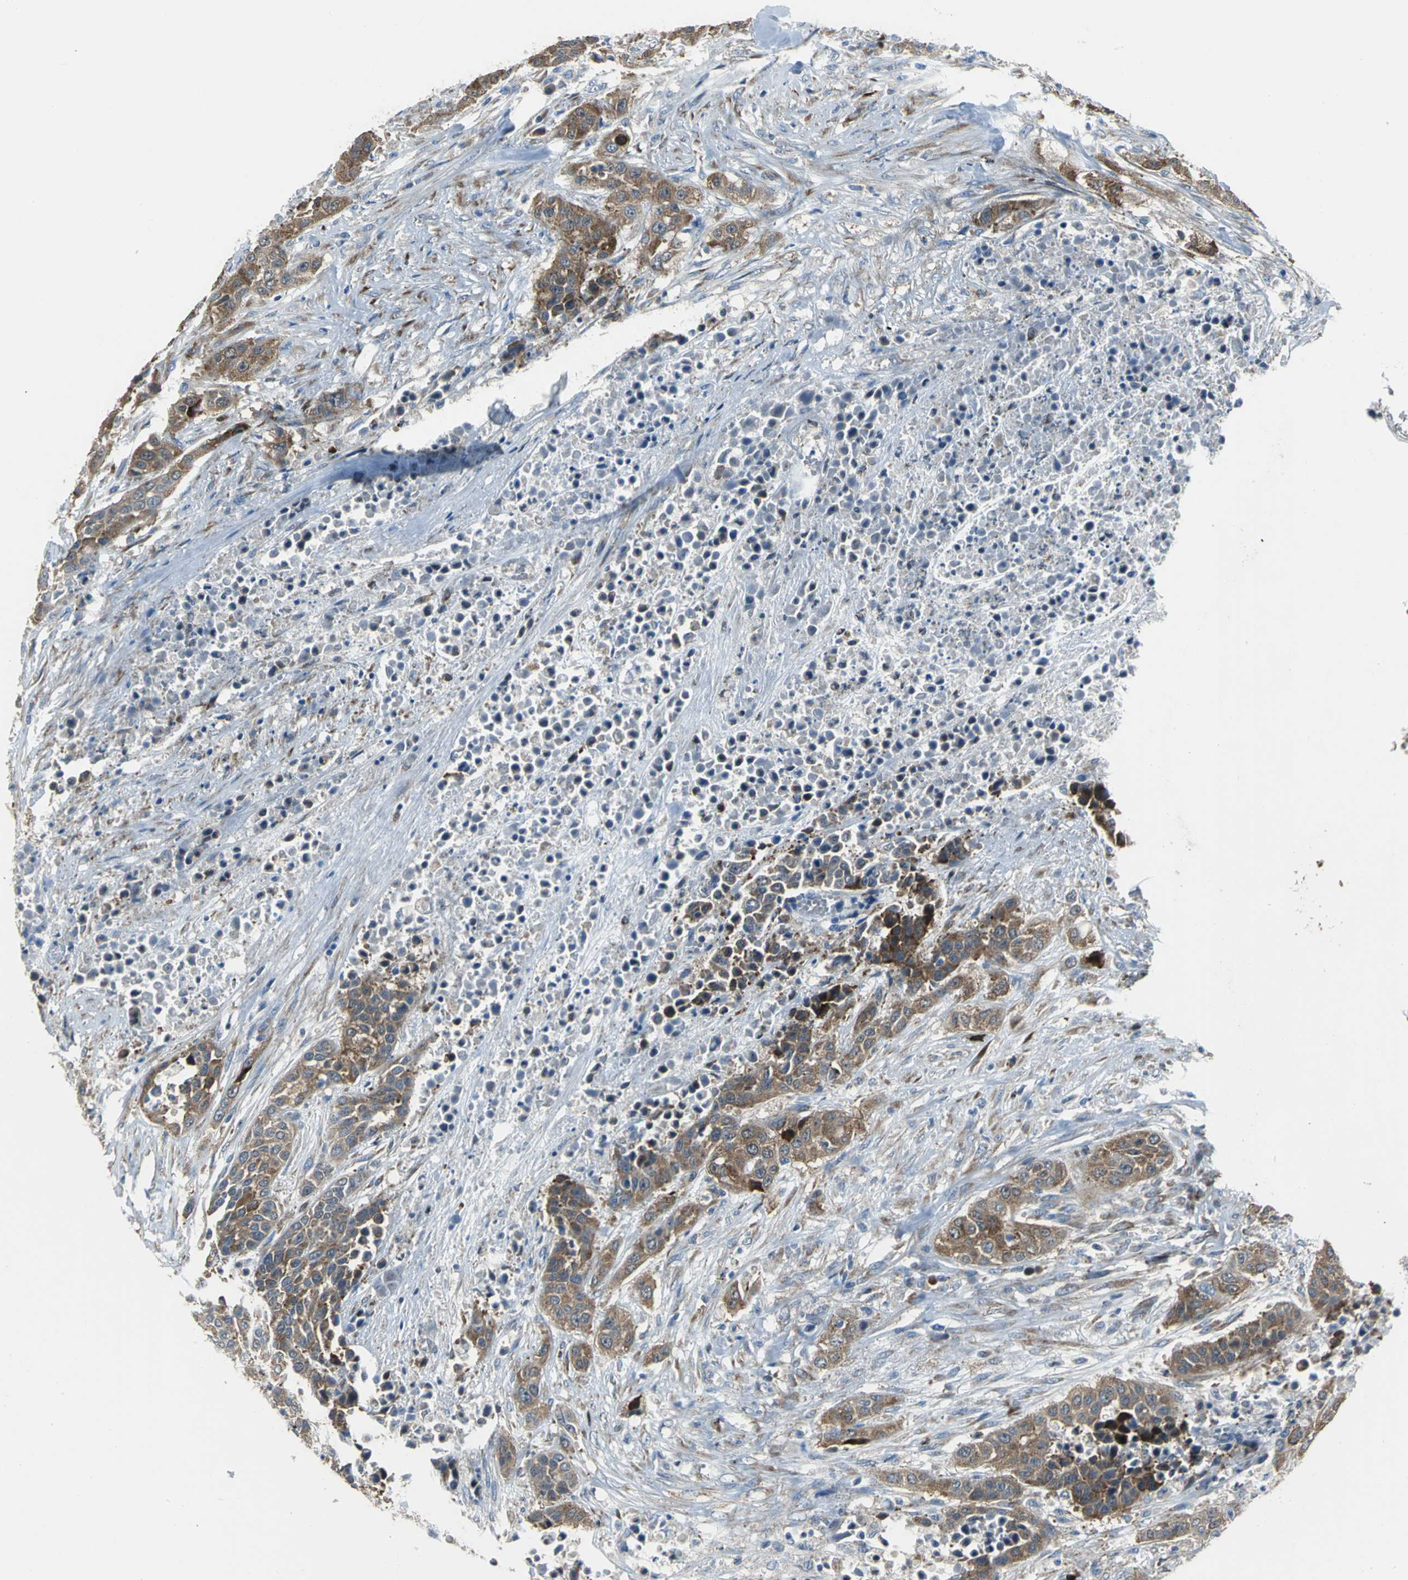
{"staining": {"intensity": "moderate", "quantity": "25%-75%", "location": "cytoplasmic/membranous"}, "tissue": "urothelial cancer", "cell_type": "Tumor cells", "image_type": "cancer", "snomed": [{"axis": "morphology", "description": "Urothelial carcinoma, High grade"}, {"axis": "topography", "description": "Urinary bladder"}], "caption": "The histopathology image exhibits a brown stain indicating the presence of a protein in the cytoplasmic/membranous of tumor cells in urothelial cancer.", "gene": "EIF5A", "patient": {"sex": "male", "age": 74}}